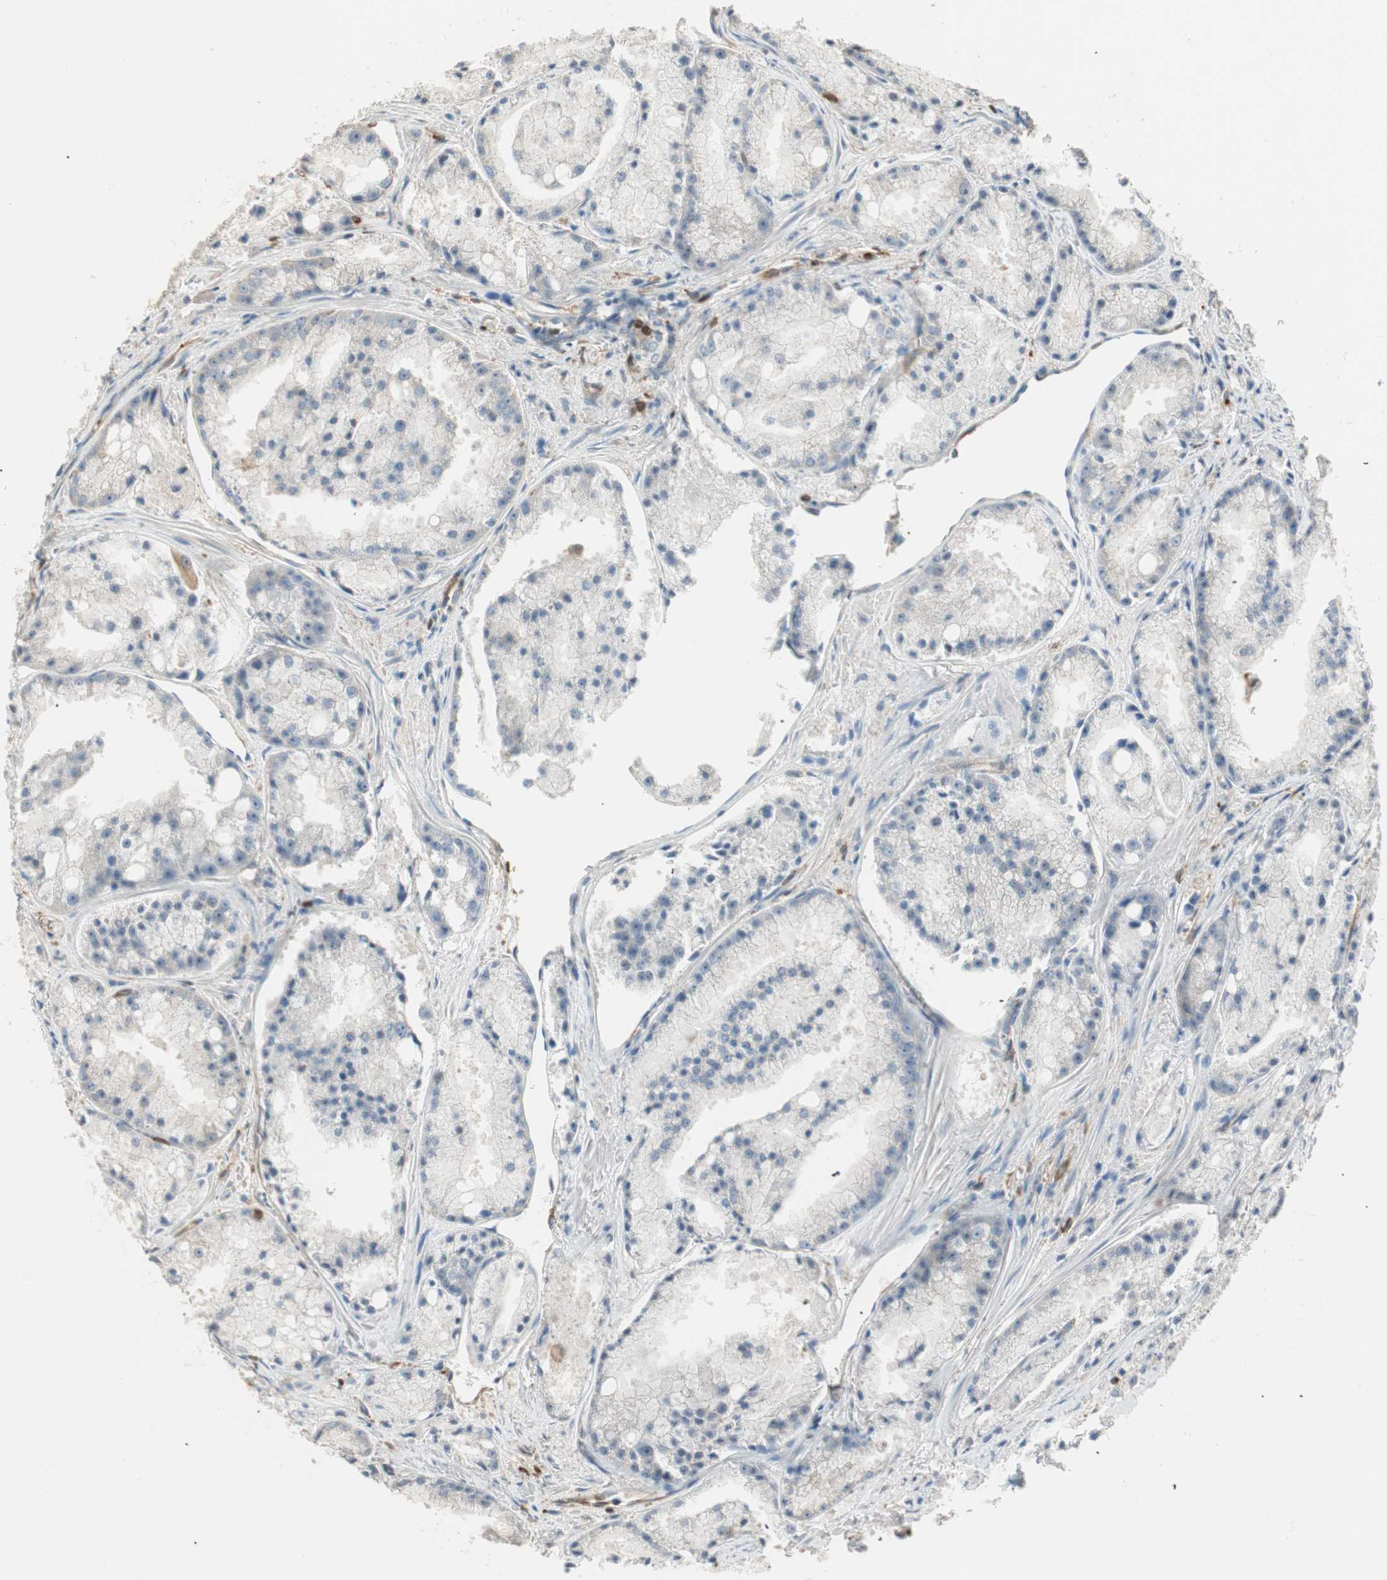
{"staining": {"intensity": "negative", "quantity": "none", "location": "none"}, "tissue": "prostate cancer", "cell_type": "Tumor cells", "image_type": "cancer", "snomed": [{"axis": "morphology", "description": "Adenocarcinoma, Low grade"}, {"axis": "topography", "description": "Prostate"}], "caption": "Immunohistochemistry of prostate cancer shows no expression in tumor cells.", "gene": "CRLF3", "patient": {"sex": "male", "age": 64}}